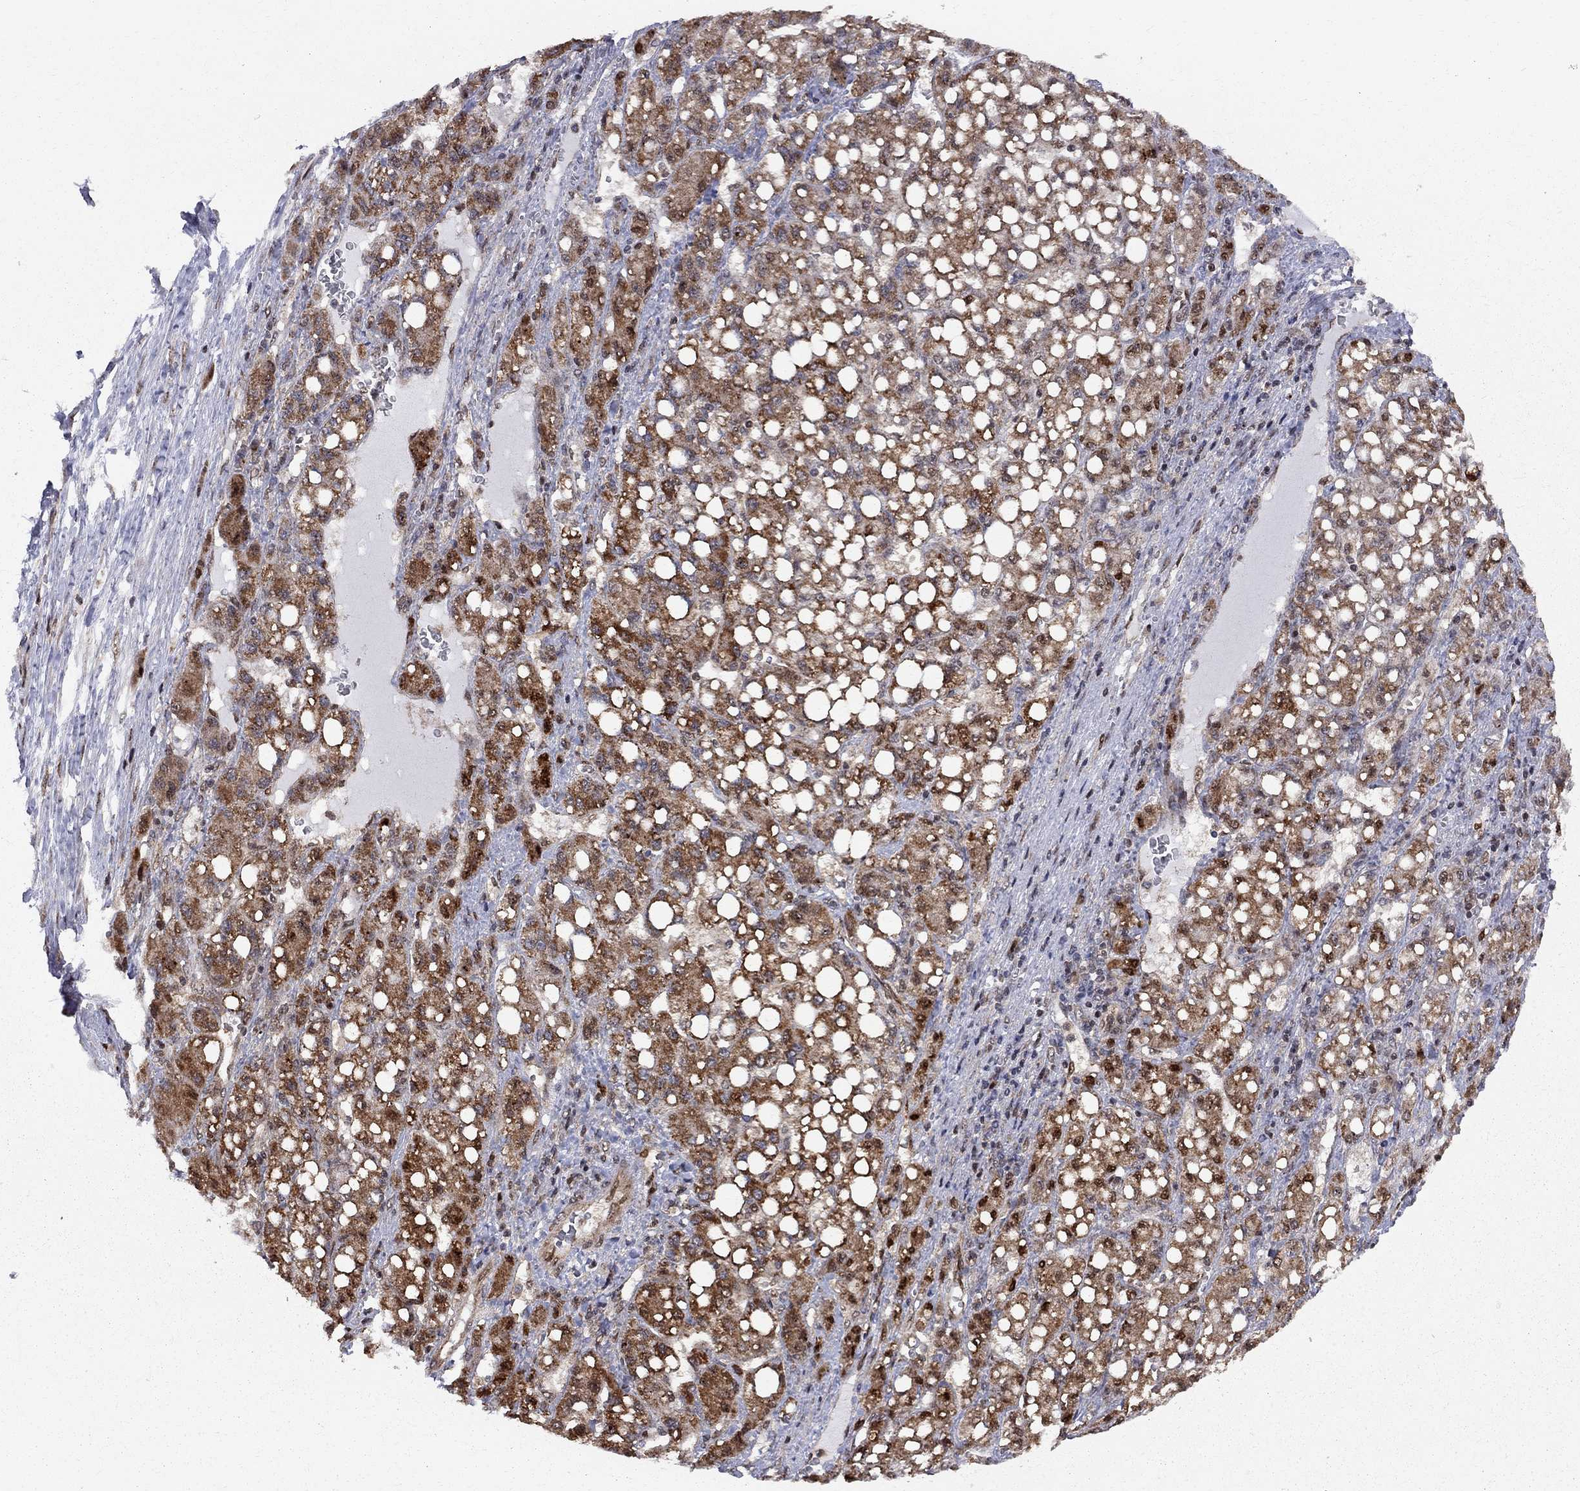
{"staining": {"intensity": "moderate", "quantity": "25%-75%", "location": "cytoplasmic/membranous"}, "tissue": "liver cancer", "cell_type": "Tumor cells", "image_type": "cancer", "snomed": [{"axis": "morphology", "description": "Carcinoma, Hepatocellular, NOS"}, {"axis": "topography", "description": "Liver"}], "caption": "Human liver hepatocellular carcinoma stained for a protein (brown) displays moderate cytoplasmic/membranous positive positivity in about 25%-75% of tumor cells.", "gene": "ELOB", "patient": {"sex": "female", "age": 65}}